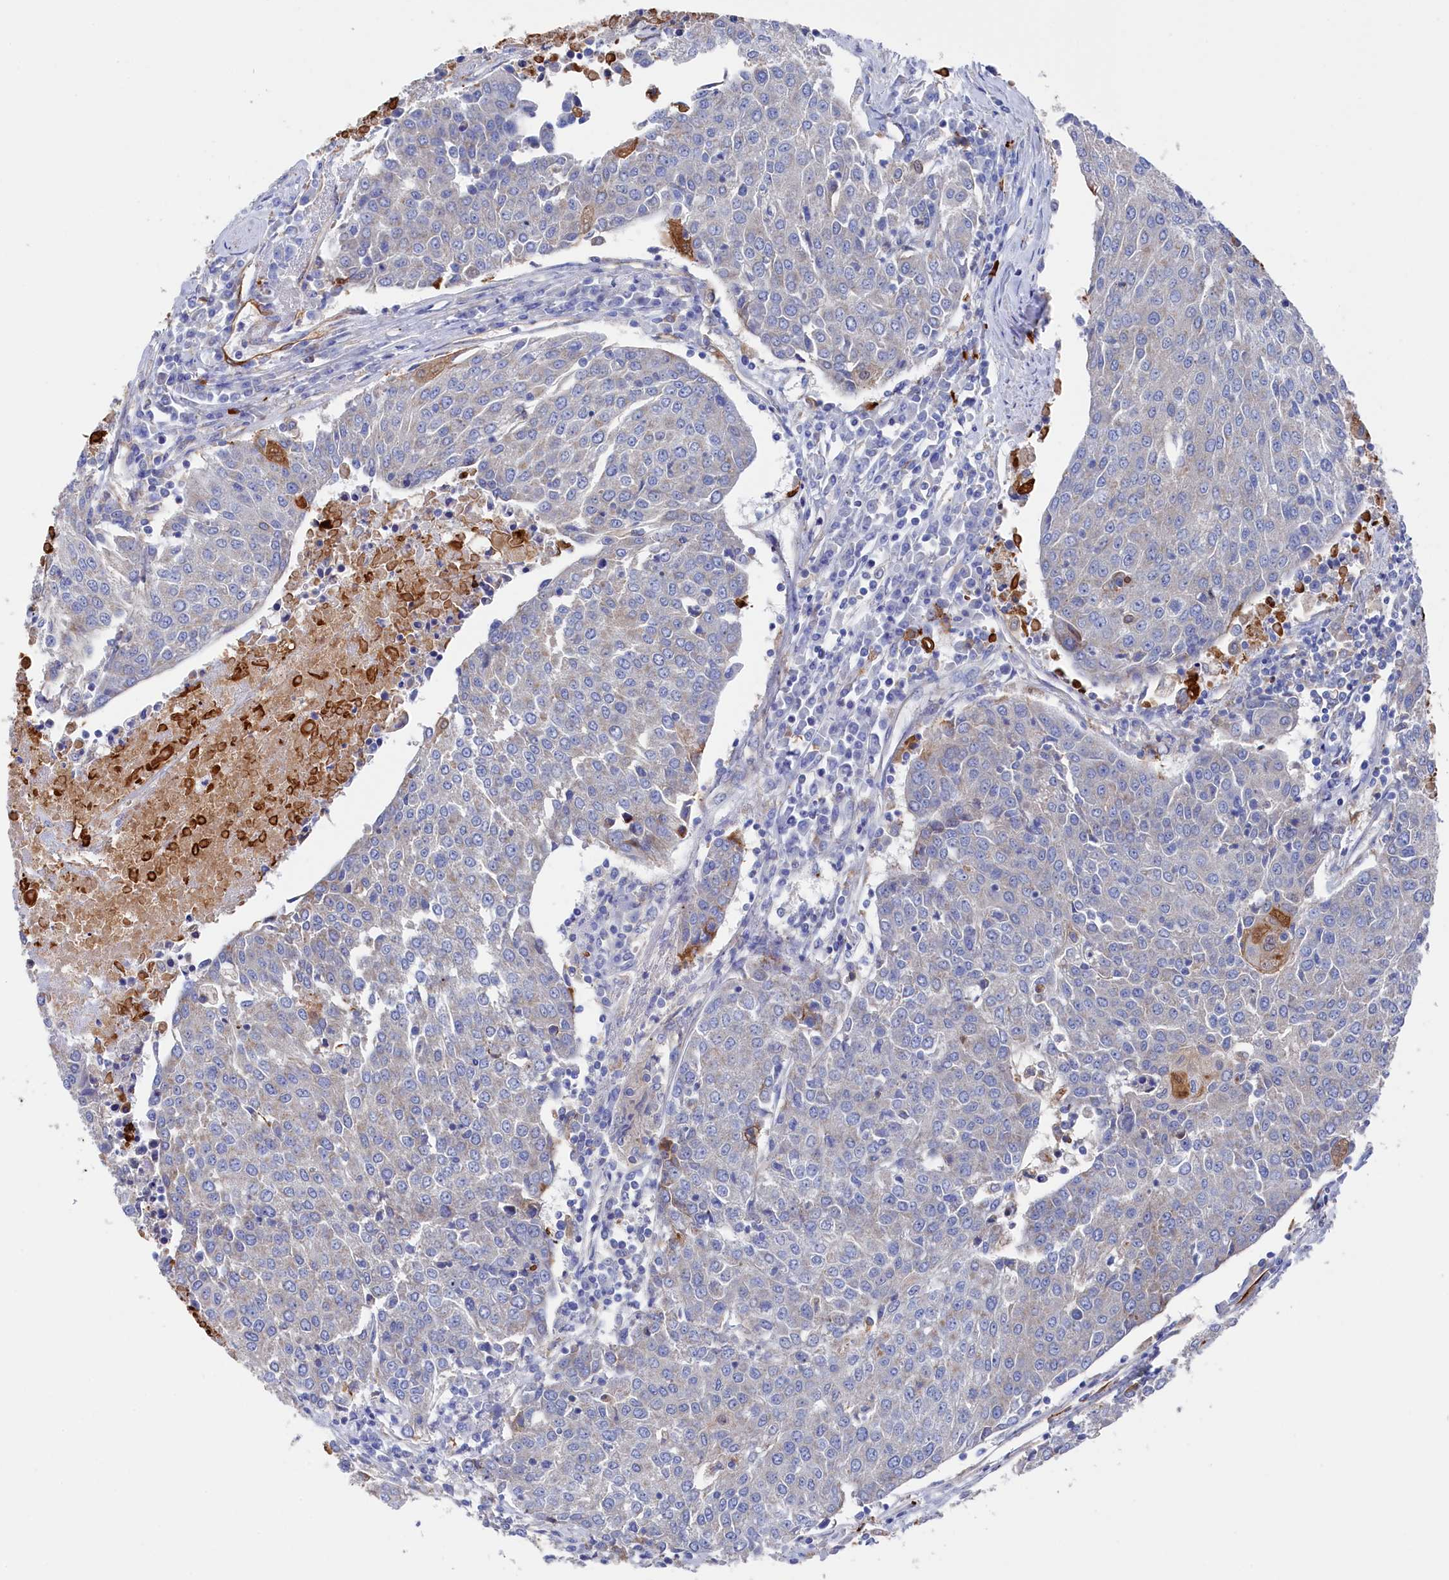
{"staining": {"intensity": "negative", "quantity": "none", "location": "none"}, "tissue": "urothelial cancer", "cell_type": "Tumor cells", "image_type": "cancer", "snomed": [{"axis": "morphology", "description": "Urothelial carcinoma, High grade"}, {"axis": "topography", "description": "Urinary bladder"}], "caption": "This is an IHC photomicrograph of human high-grade urothelial carcinoma. There is no staining in tumor cells.", "gene": "C12orf73", "patient": {"sex": "female", "age": 85}}